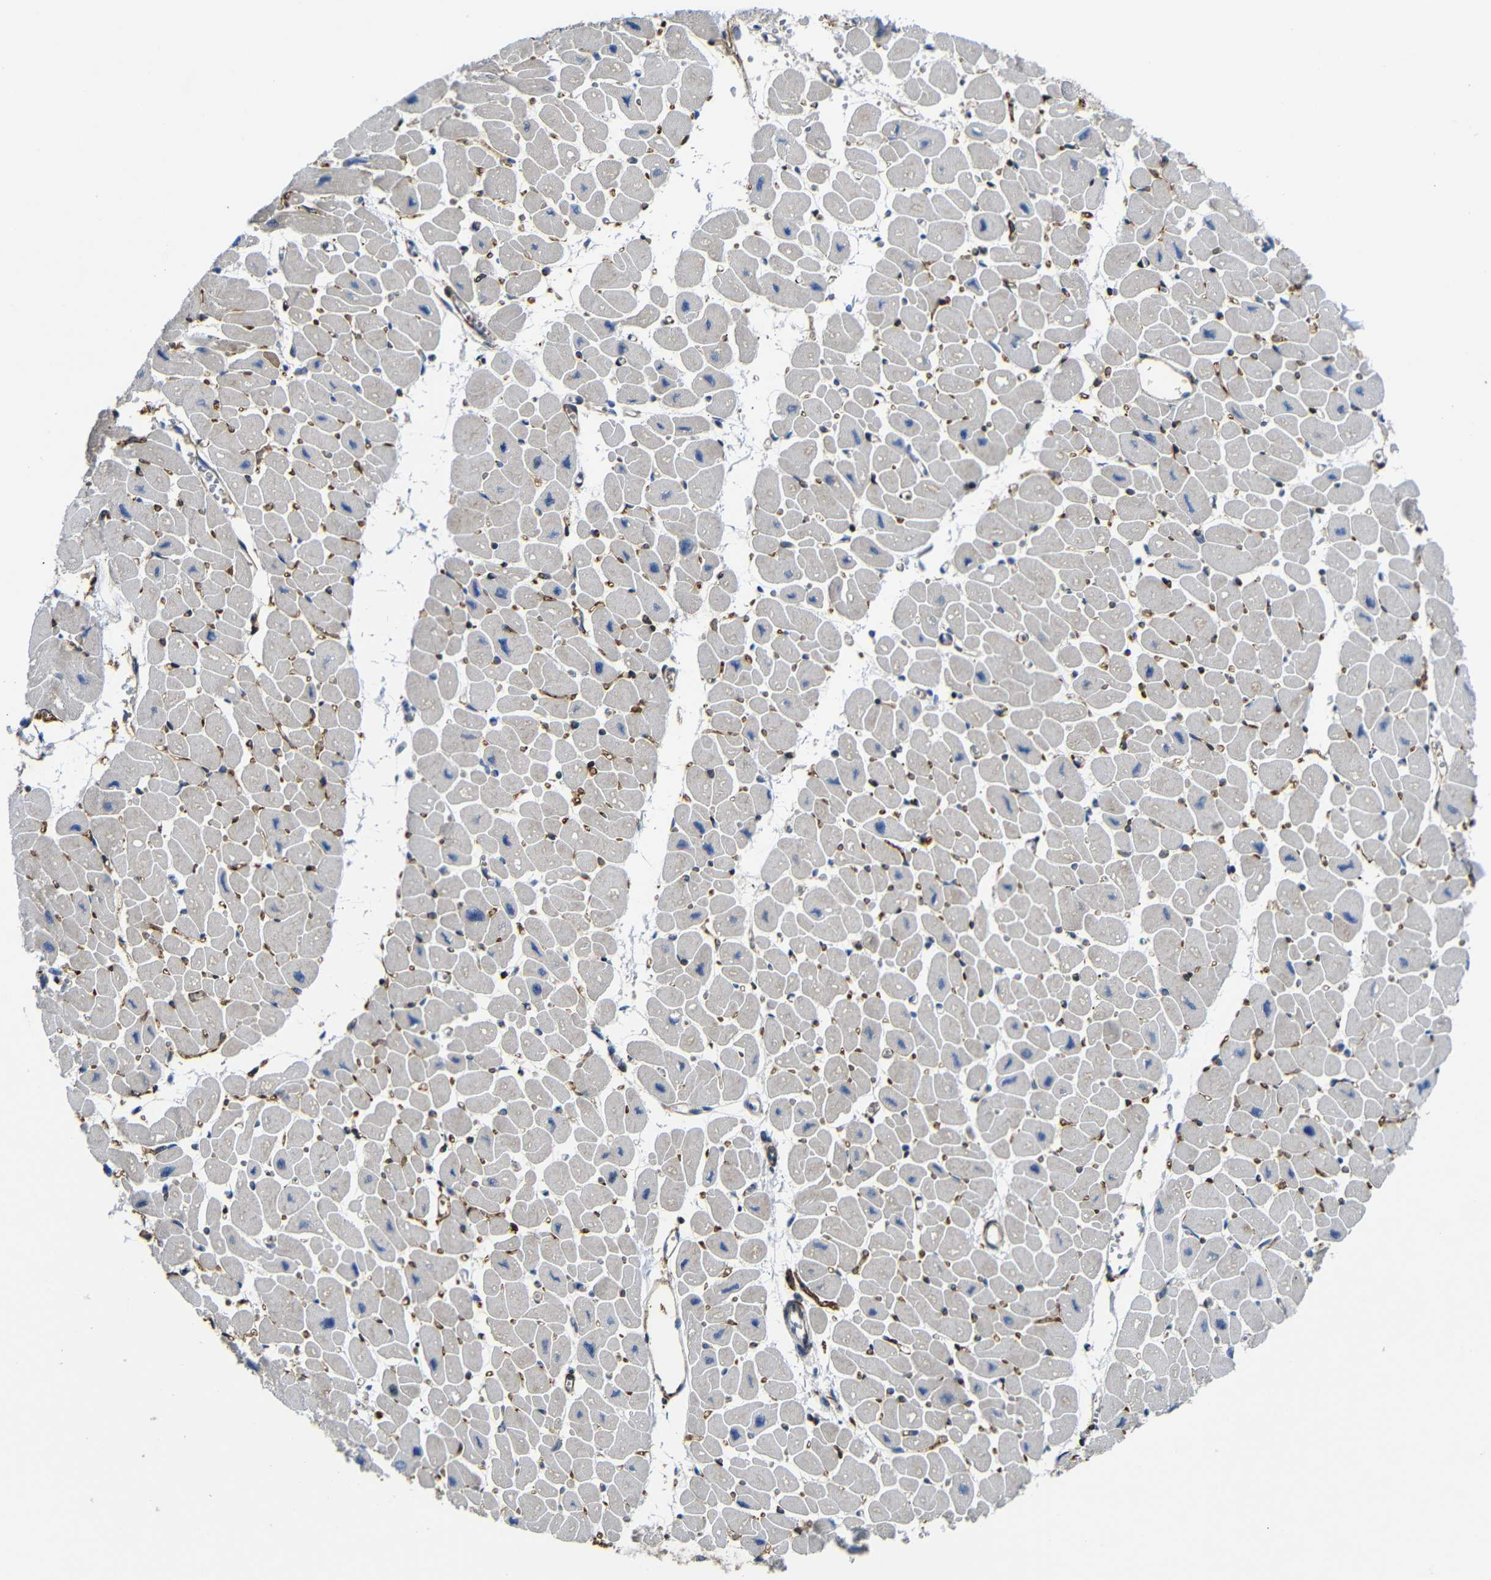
{"staining": {"intensity": "weak", "quantity": "25%-75%", "location": "cytoplasmic/membranous"}, "tissue": "heart muscle", "cell_type": "Cardiomyocytes", "image_type": "normal", "snomed": [{"axis": "morphology", "description": "Normal tissue, NOS"}, {"axis": "topography", "description": "Heart"}], "caption": "A low amount of weak cytoplasmic/membranous positivity is appreciated in approximately 25%-75% of cardiomyocytes in normal heart muscle.", "gene": "PARP14", "patient": {"sex": "female", "age": 54}}